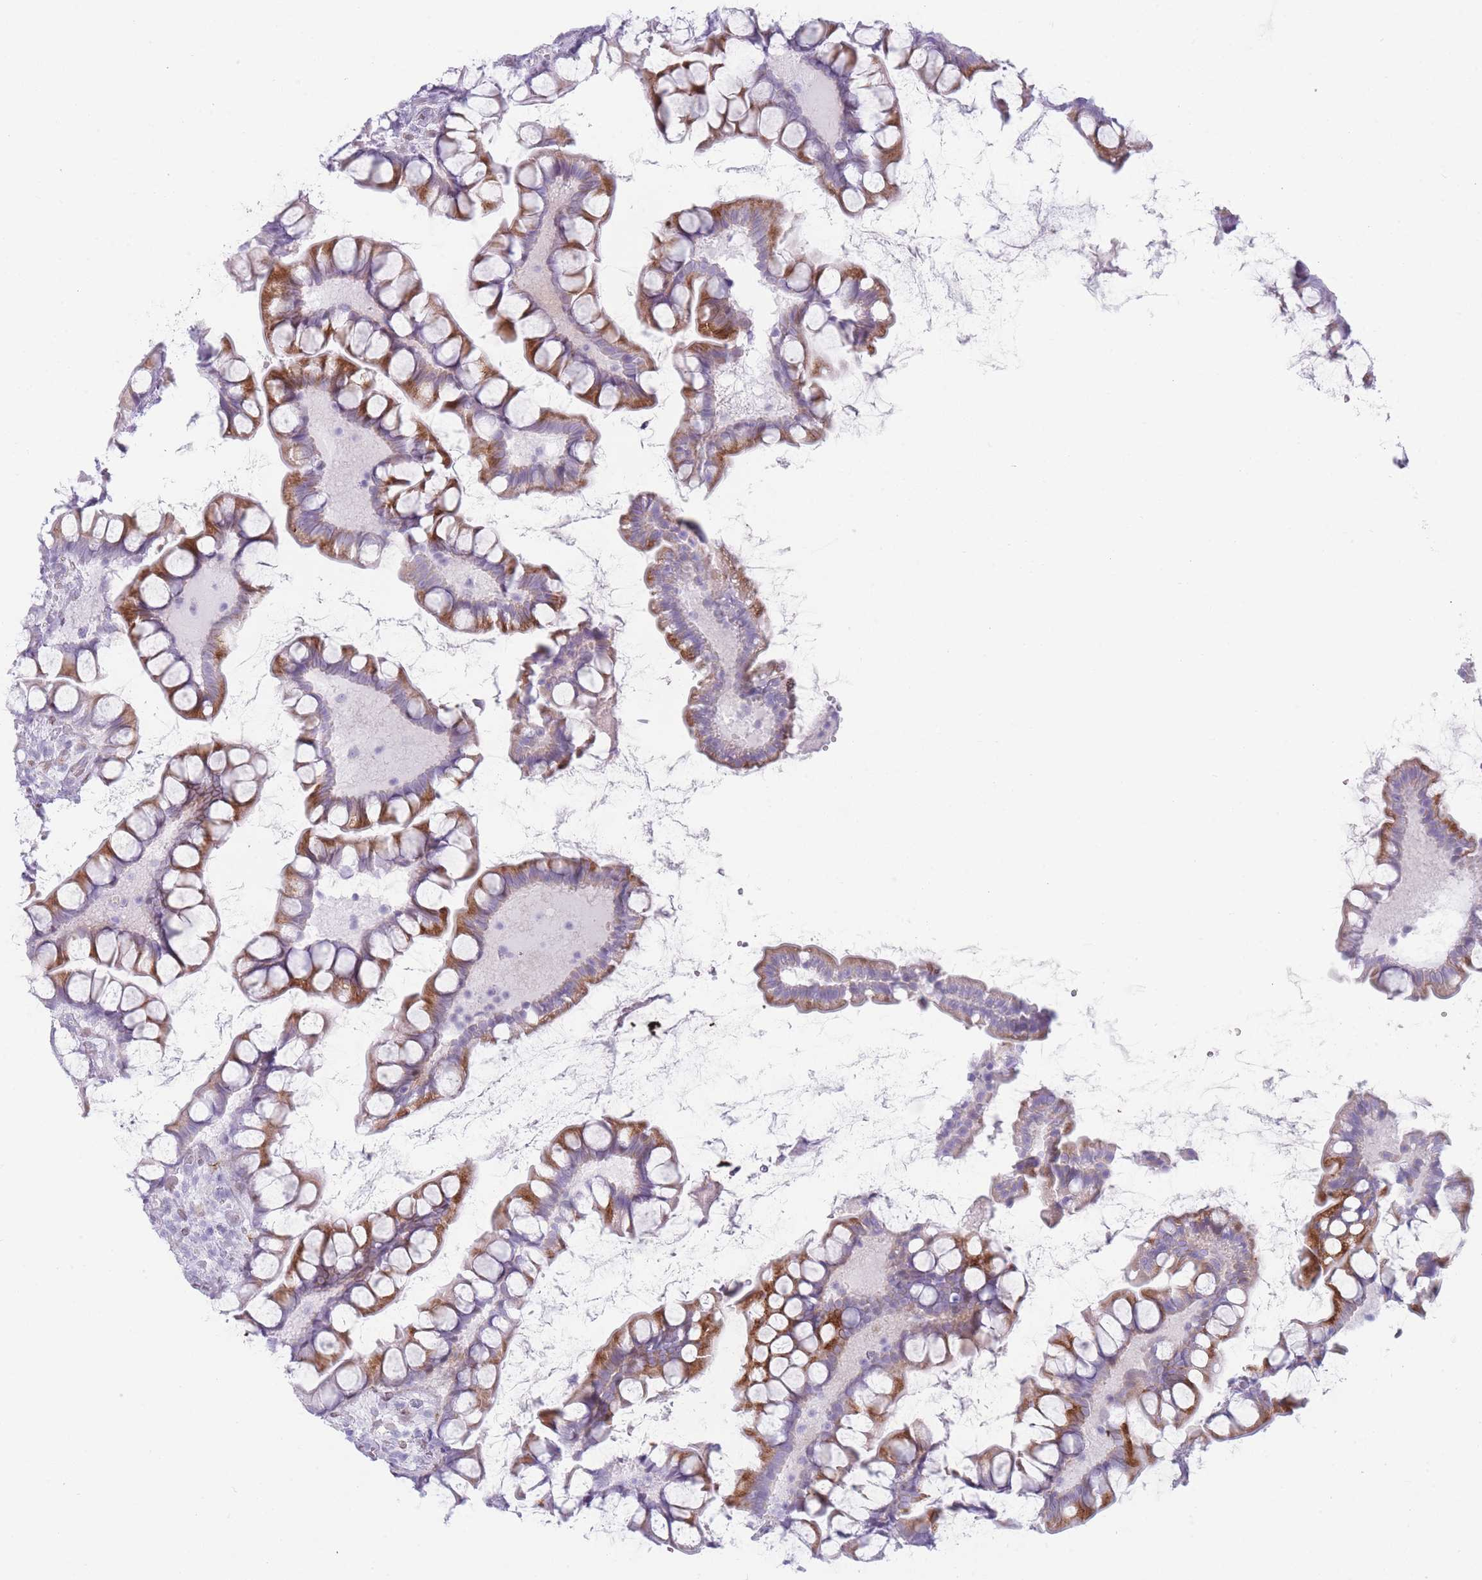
{"staining": {"intensity": "moderate", "quantity": "25%-75%", "location": "cytoplasmic/membranous"}, "tissue": "small intestine", "cell_type": "Glandular cells", "image_type": "normal", "snomed": [{"axis": "morphology", "description": "Normal tissue, NOS"}, {"axis": "topography", "description": "Small intestine"}], "caption": "IHC of unremarkable small intestine demonstrates medium levels of moderate cytoplasmic/membranous positivity in approximately 25%-75% of glandular cells.", "gene": "IFNA10", "patient": {"sex": "male", "age": 70}}